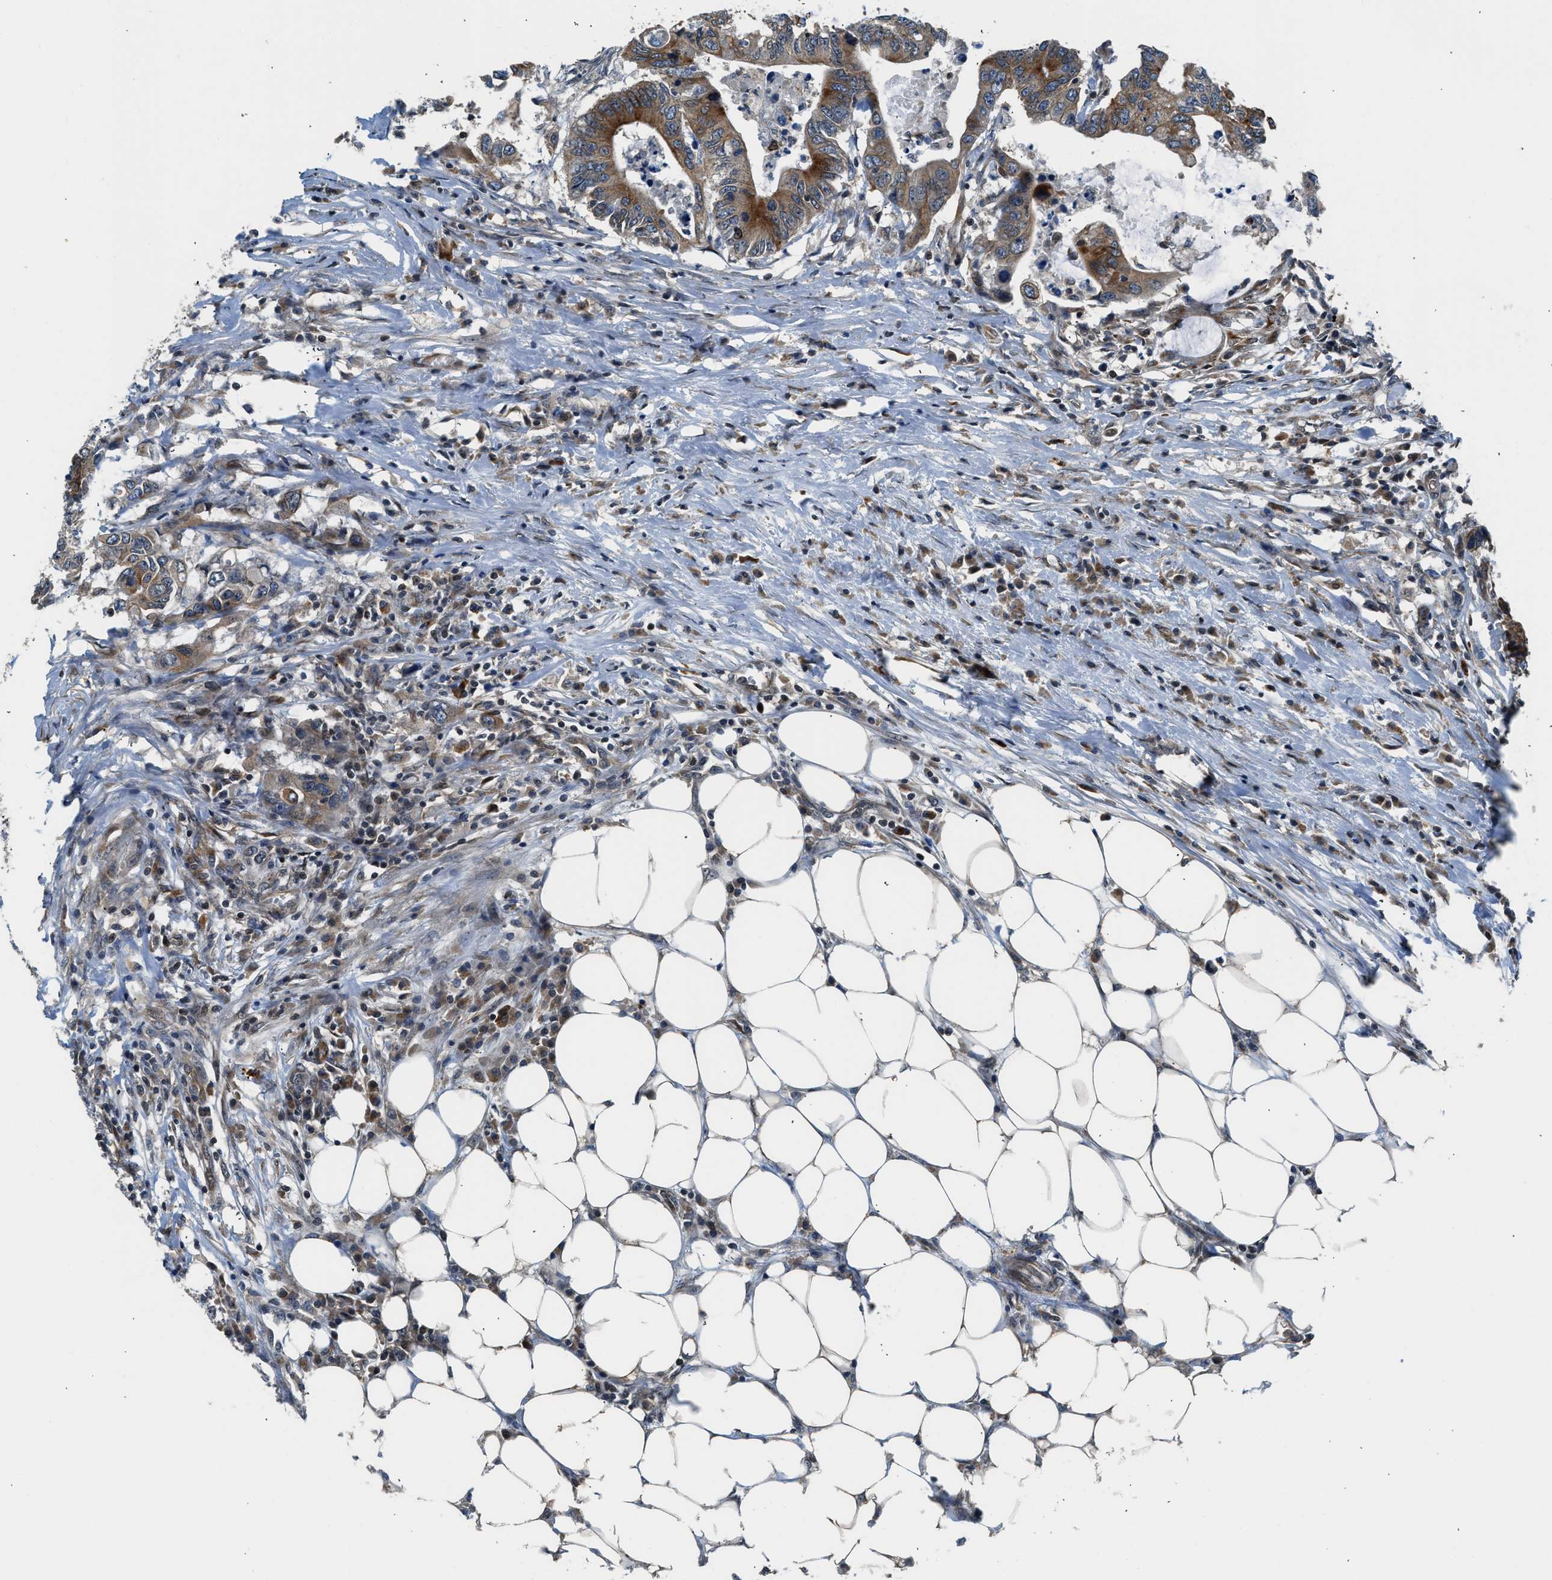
{"staining": {"intensity": "strong", "quantity": ">75%", "location": "cytoplasmic/membranous"}, "tissue": "colorectal cancer", "cell_type": "Tumor cells", "image_type": "cancer", "snomed": [{"axis": "morphology", "description": "Adenocarcinoma, NOS"}, {"axis": "topography", "description": "Colon"}], "caption": "A high amount of strong cytoplasmic/membranous positivity is appreciated in approximately >75% of tumor cells in colorectal cancer tissue.", "gene": "RETREG3", "patient": {"sex": "male", "age": 71}}